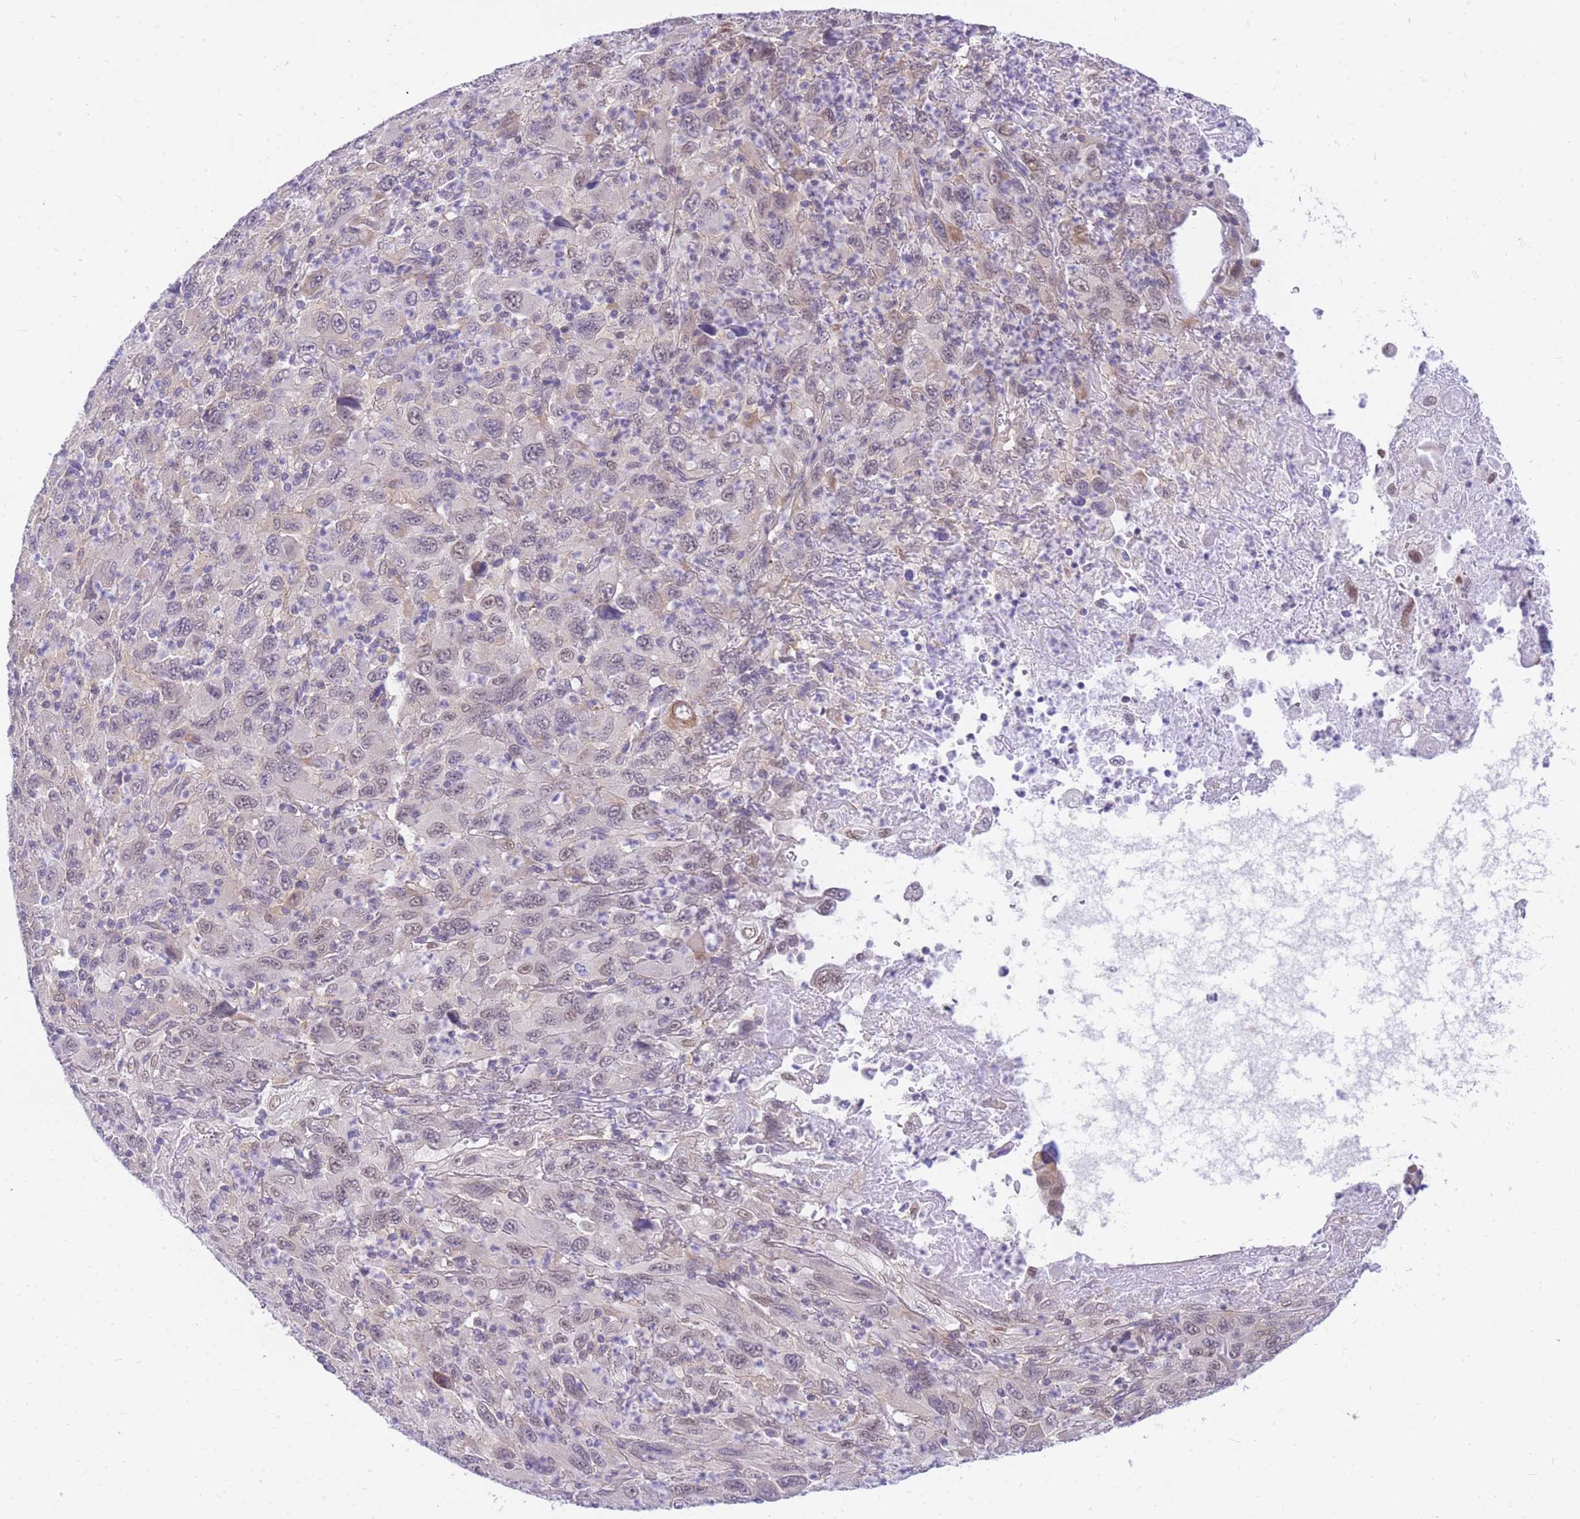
{"staining": {"intensity": "negative", "quantity": "none", "location": "none"}, "tissue": "melanoma", "cell_type": "Tumor cells", "image_type": "cancer", "snomed": [{"axis": "morphology", "description": "Malignant melanoma, Metastatic site"}, {"axis": "topography", "description": "Skin"}], "caption": "Human melanoma stained for a protein using IHC reveals no expression in tumor cells.", "gene": "S100PBP", "patient": {"sex": "female", "age": 56}}